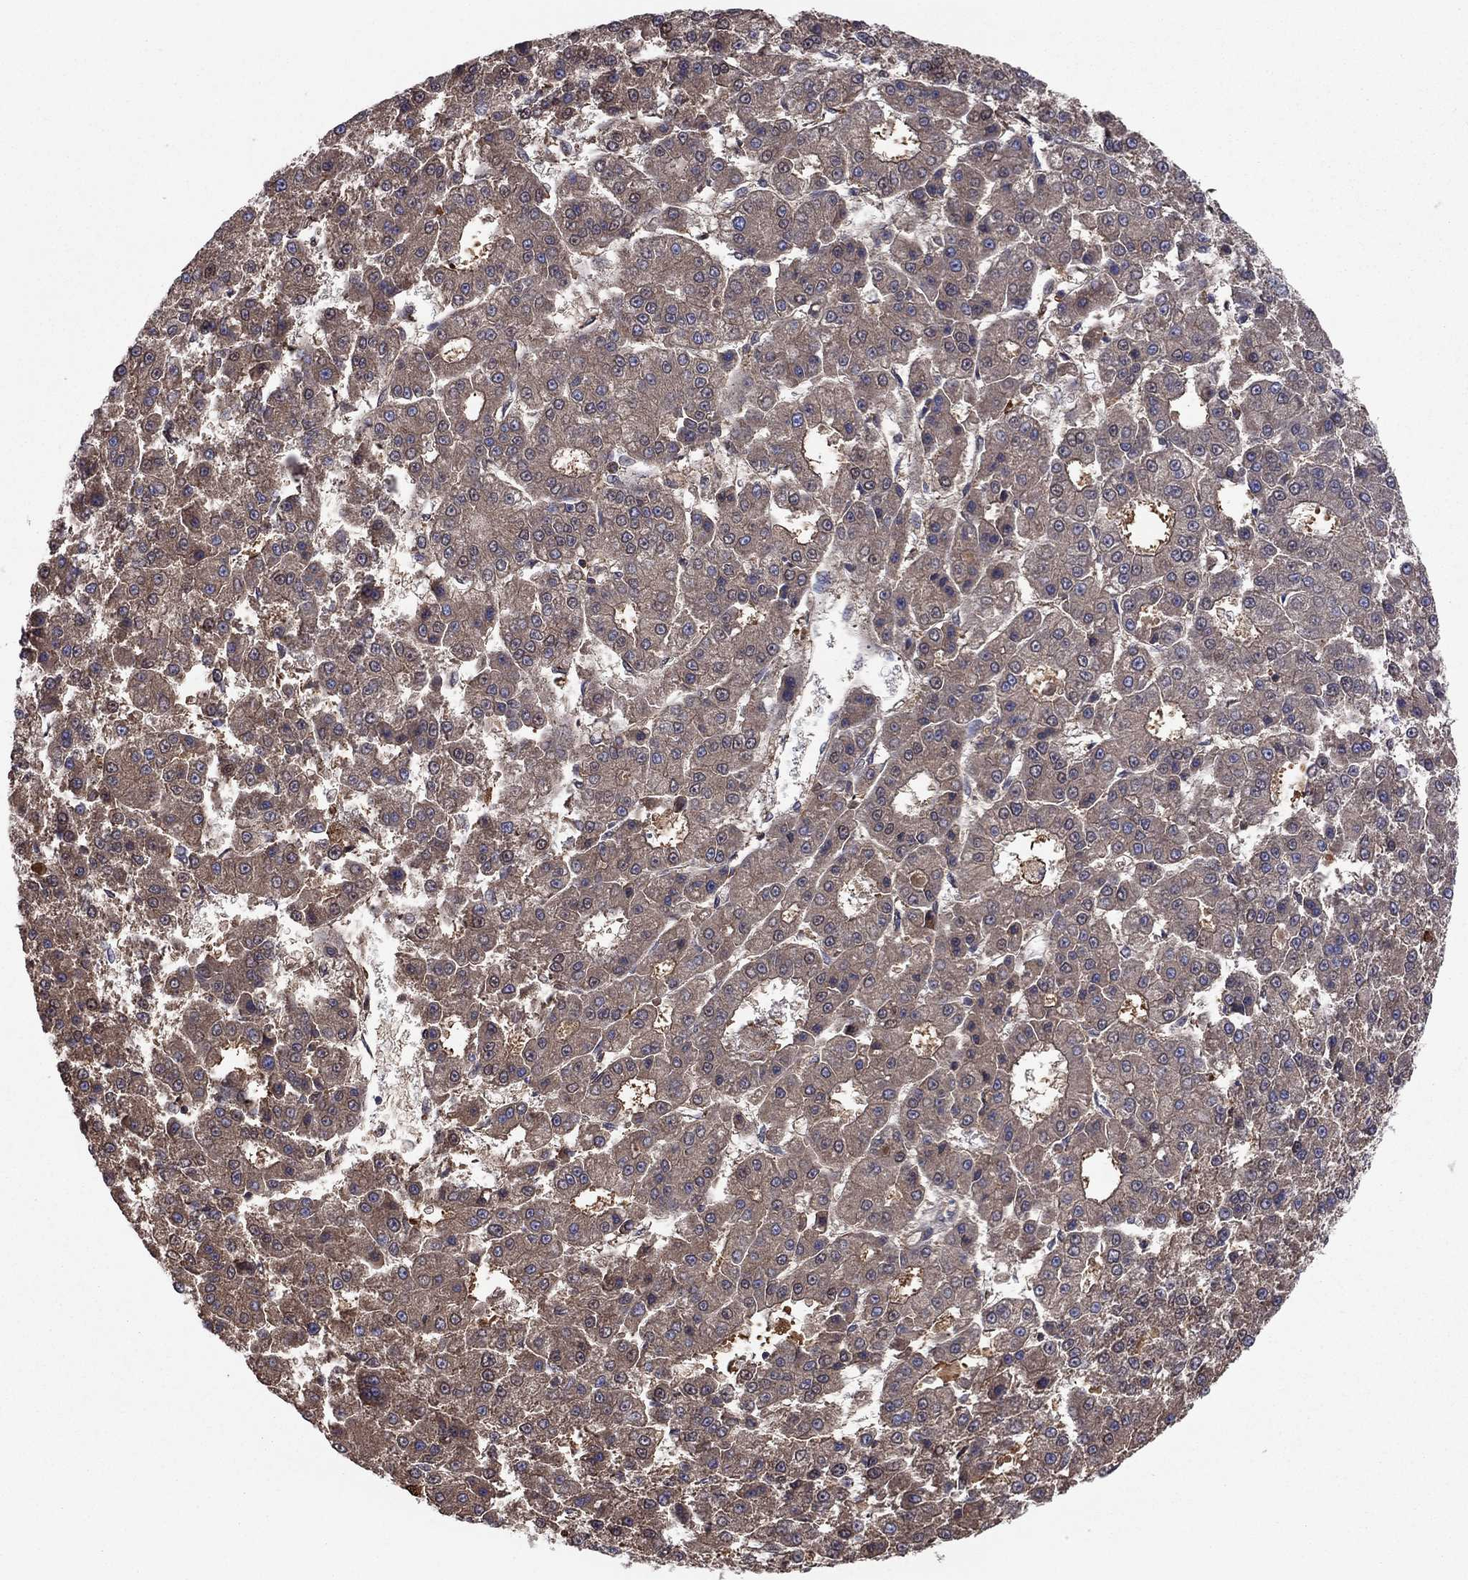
{"staining": {"intensity": "weak", "quantity": "25%-75%", "location": "cytoplasmic/membranous"}, "tissue": "liver cancer", "cell_type": "Tumor cells", "image_type": "cancer", "snomed": [{"axis": "morphology", "description": "Carcinoma, Hepatocellular, NOS"}, {"axis": "topography", "description": "Liver"}], "caption": "DAB immunohistochemical staining of liver hepatocellular carcinoma exhibits weak cytoplasmic/membranous protein staining in approximately 25%-75% of tumor cells.", "gene": "HPX", "patient": {"sex": "male", "age": 70}}